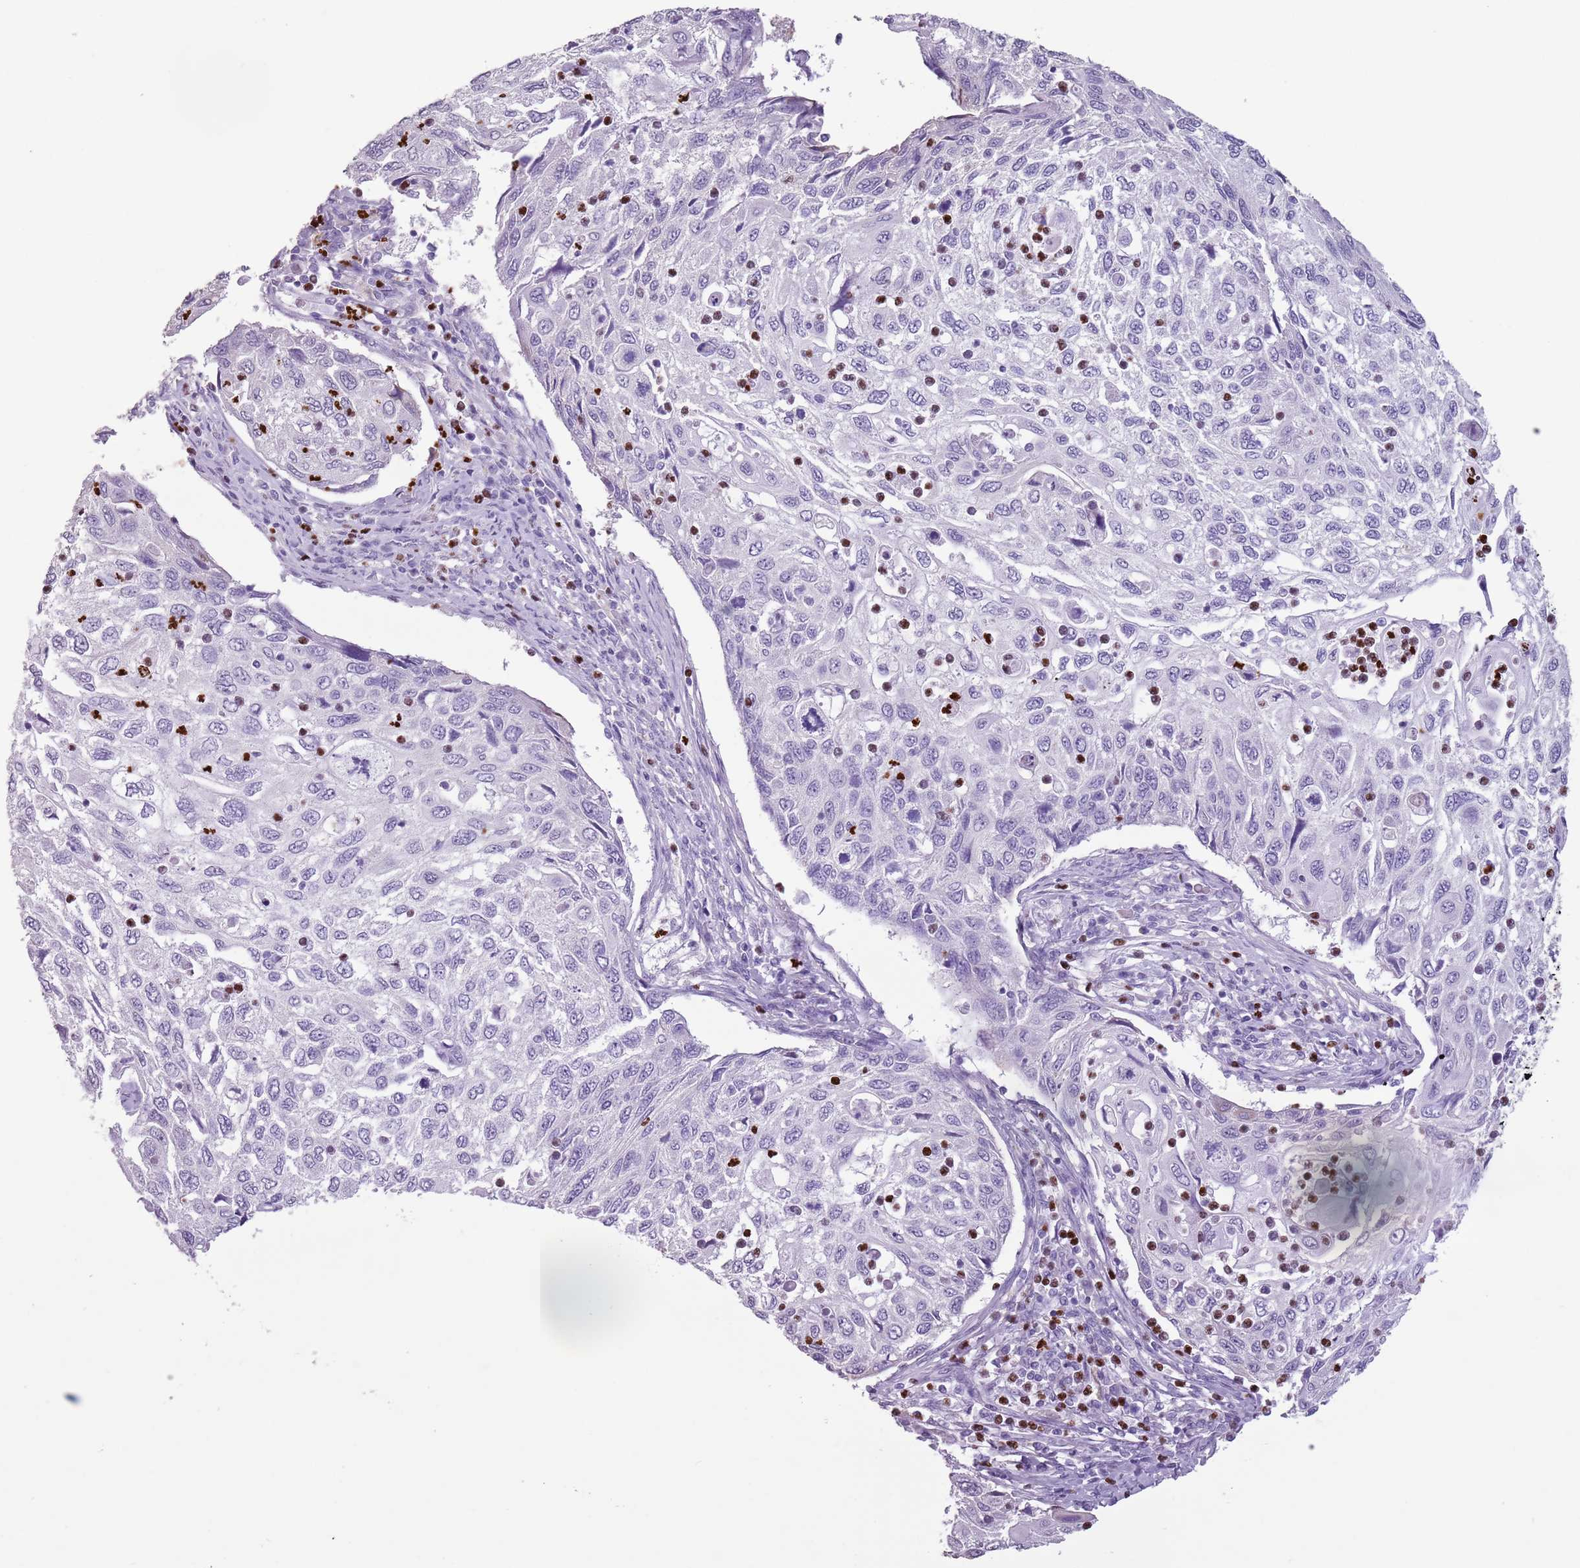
{"staining": {"intensity": "negative", "quantity": "none", "location": "none"}, "tissue": "cervical cancer", "cell_type": "Tumor cells", "image_type": "cancer", "snomed": [{"axis": "morphology", "description": "Squamous cell carcinoma, NOS"}, {"axis": "topography", "description": "Cervix"}], "caption": "Squamous cell carcinoma (cervical) was stained to show a protein in brown. There is no significant staining in tumor cells.", "gene": "CELF6", "patient": {"sex": "female", "age": 70}}